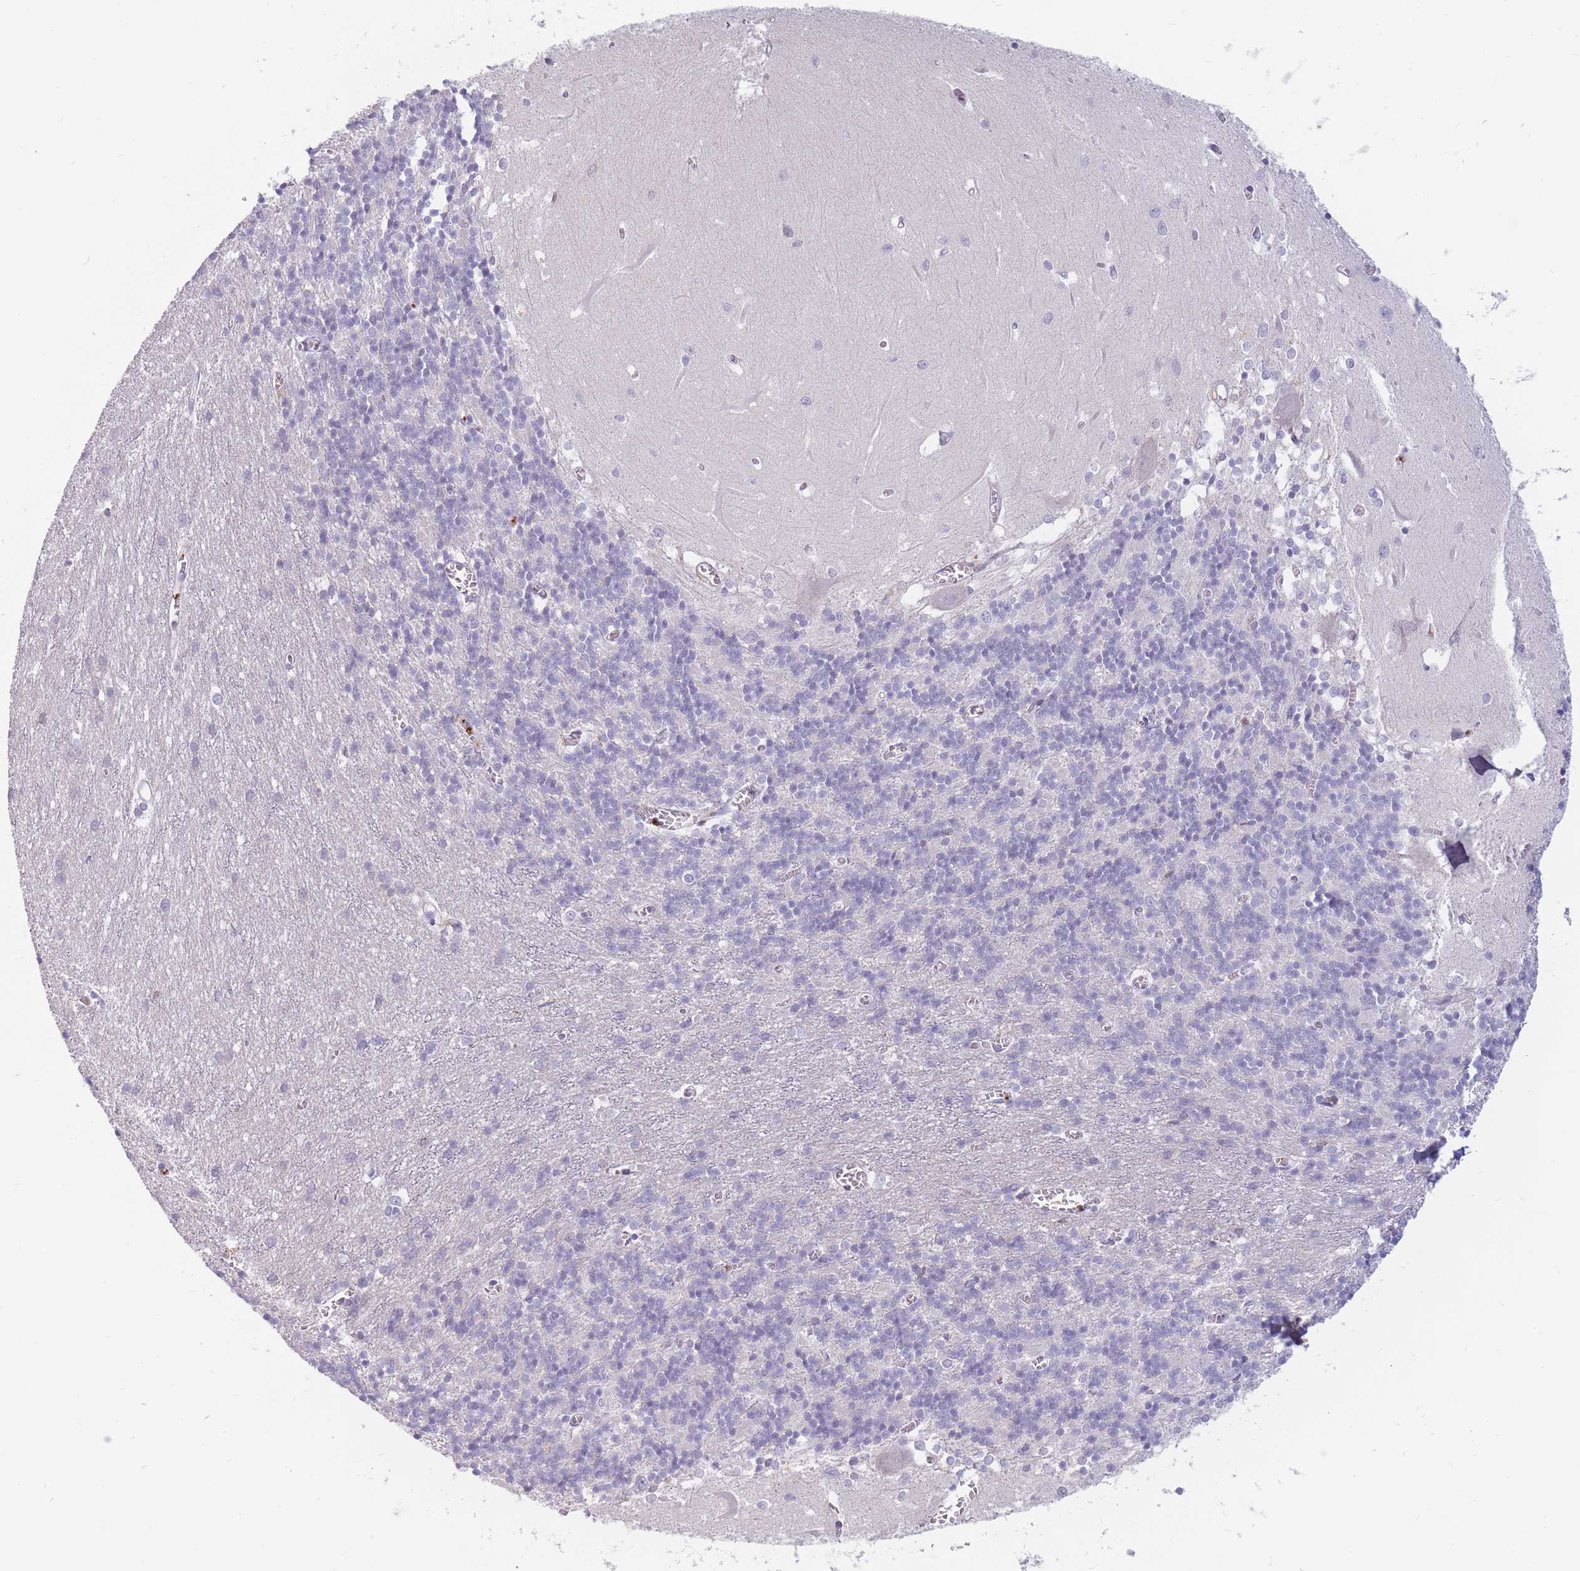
{"staining": {"intensity": "negative", "quantity": "none", "location": "none"}, "tissue": "cerebellum", "cell_type": "Cells in granular layer", "image_type": "normal", "snomed": [{"axis": "morphology", "description": "Normal tissue, NOS"}, {"axis": "topography", "description": "Cerebellum"}], "caption": "DAB immunohistochemical staining of benign human cerebellum displays no significant positivity in cells in granular layer.", "gene": "PTGDR", "patient": {"sex": "male", "age": 37}}